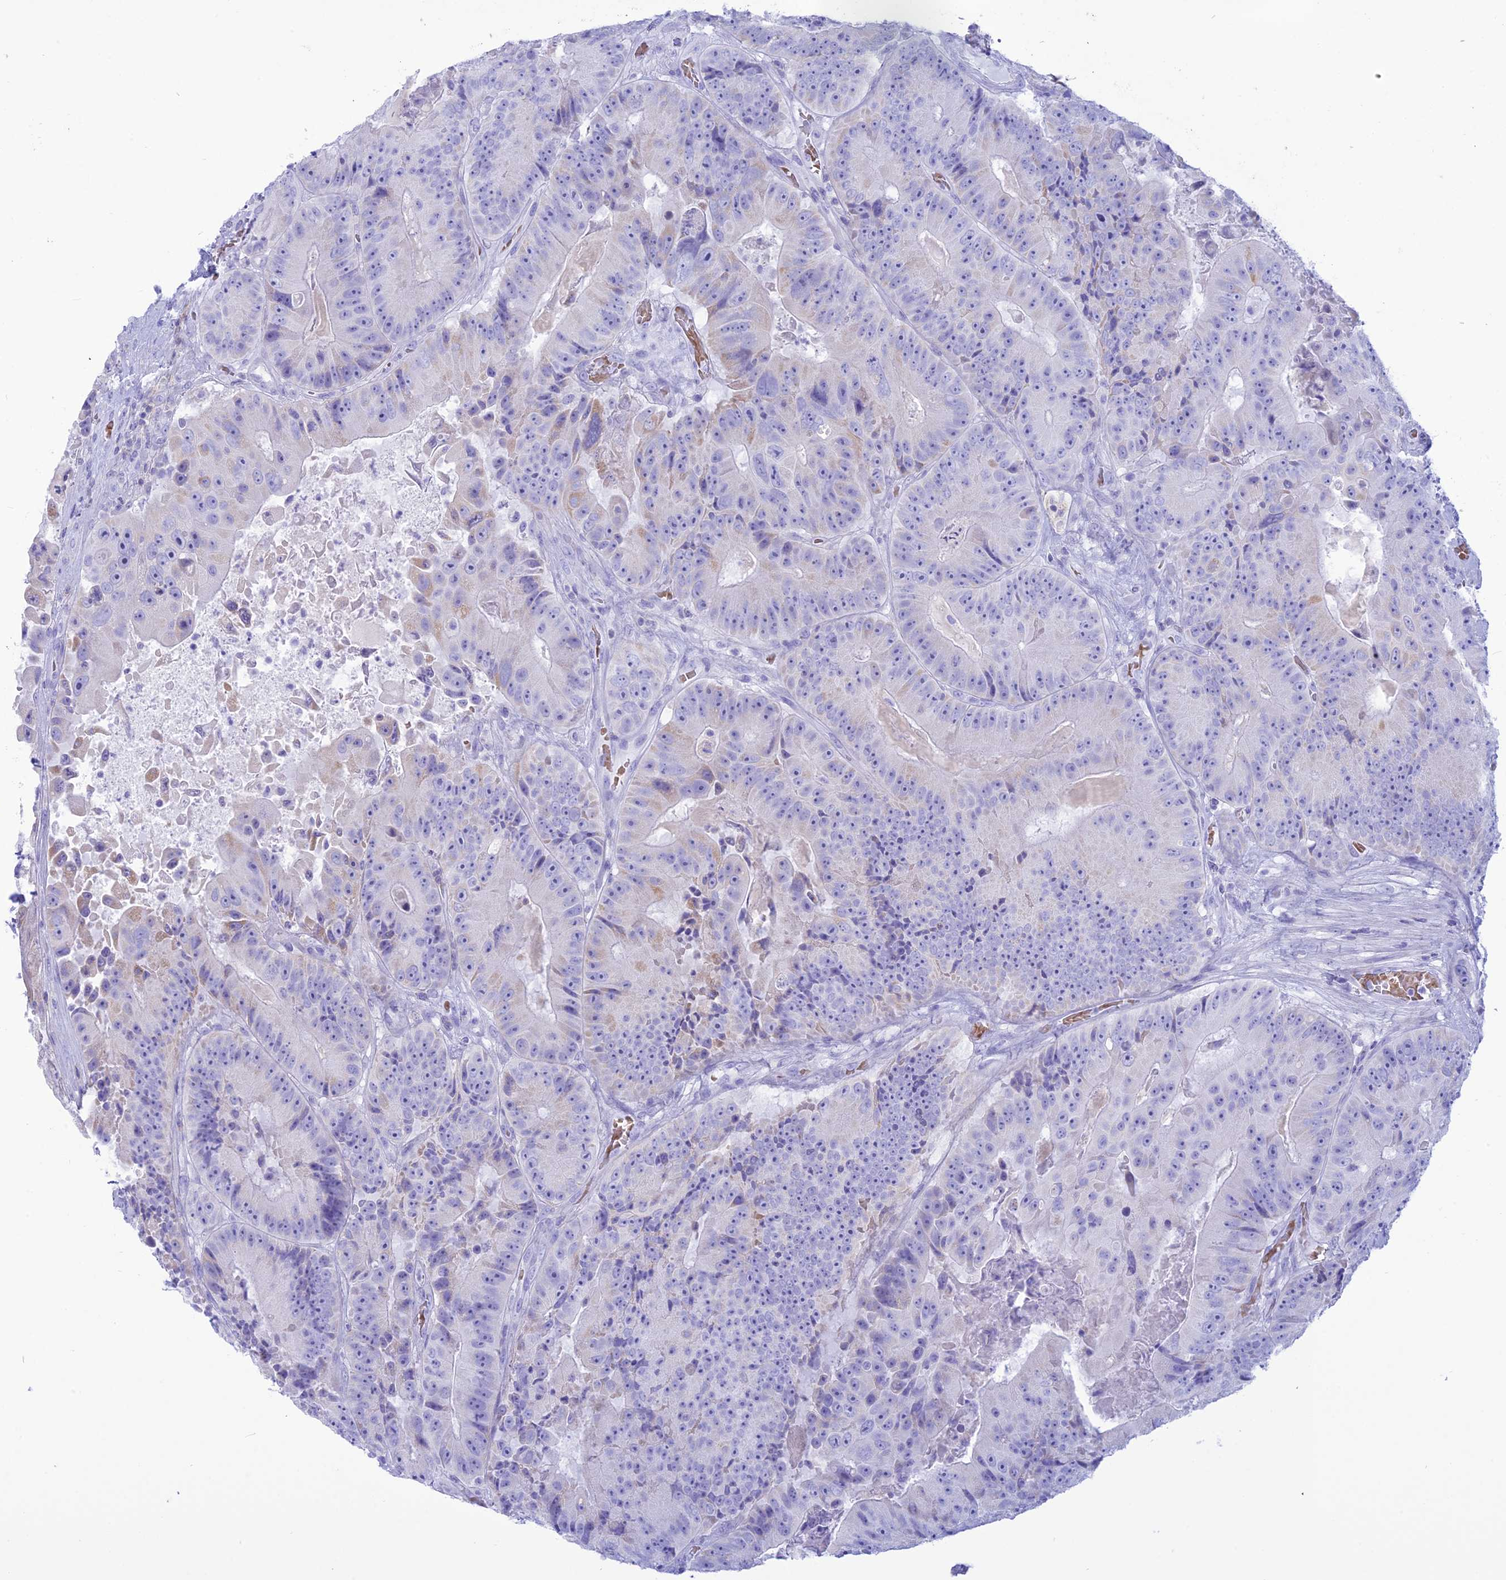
{"staining": {"intensity": "negative", "quantity": "none", "location": "none"}, "tissue": "colorectal cancer", "cell_type": "Tumor cells", "image_type": "cancer", "snomed": [{"axis": "morphology", "description": "Adenocarcinoma, NOS"}, {"axis": "topography", "description": "Colon"}], "caption": "DAB immunohistochemical staining of human adenocarcinoma (colorectal) demonstrates no significant staining in tumor cells. (Brightfield microscopy of DAB IHC at high magnification).", "gene": "GLYATL1", "patient": {"sex": "female", "age": 86}}